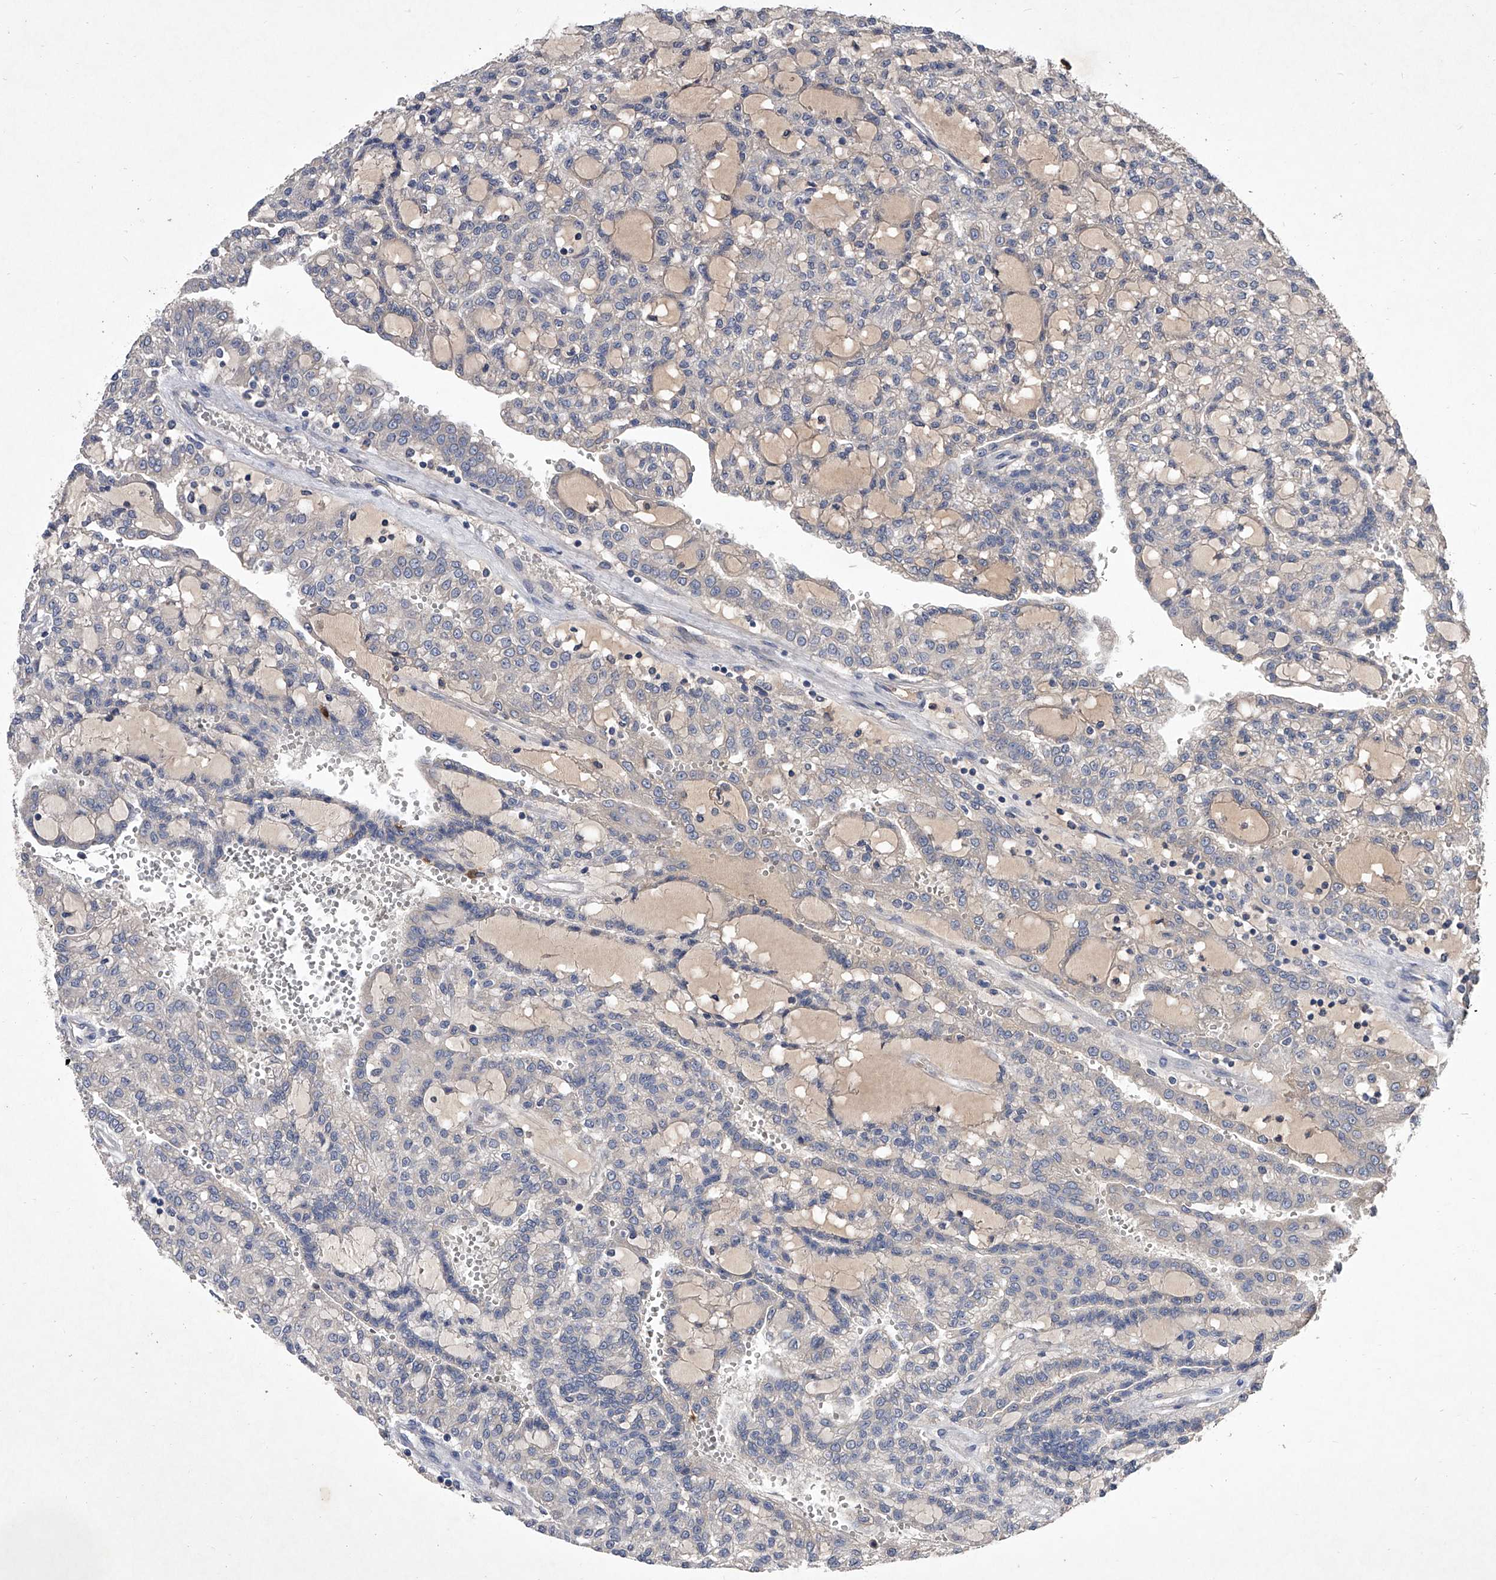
{"staining": {"intensity": "negative", "quantity": "none", "location": "none"}, "tissue": "renal cancer", "cell_type": "Tumor cells", "image_type": "cancer", "snomed": [{"axis": "morphology", "description": "Adenocarcinoma, NOS"}, {"axis": "topography", "description": "Kidney"}], "caption": "This is a image of immunohistochemistry staining of renal cancer (adenocarcinoma), which shows no positivity in tumor cells.", "gene": "C5", "patient": {"sex": "male", "age": 63}}